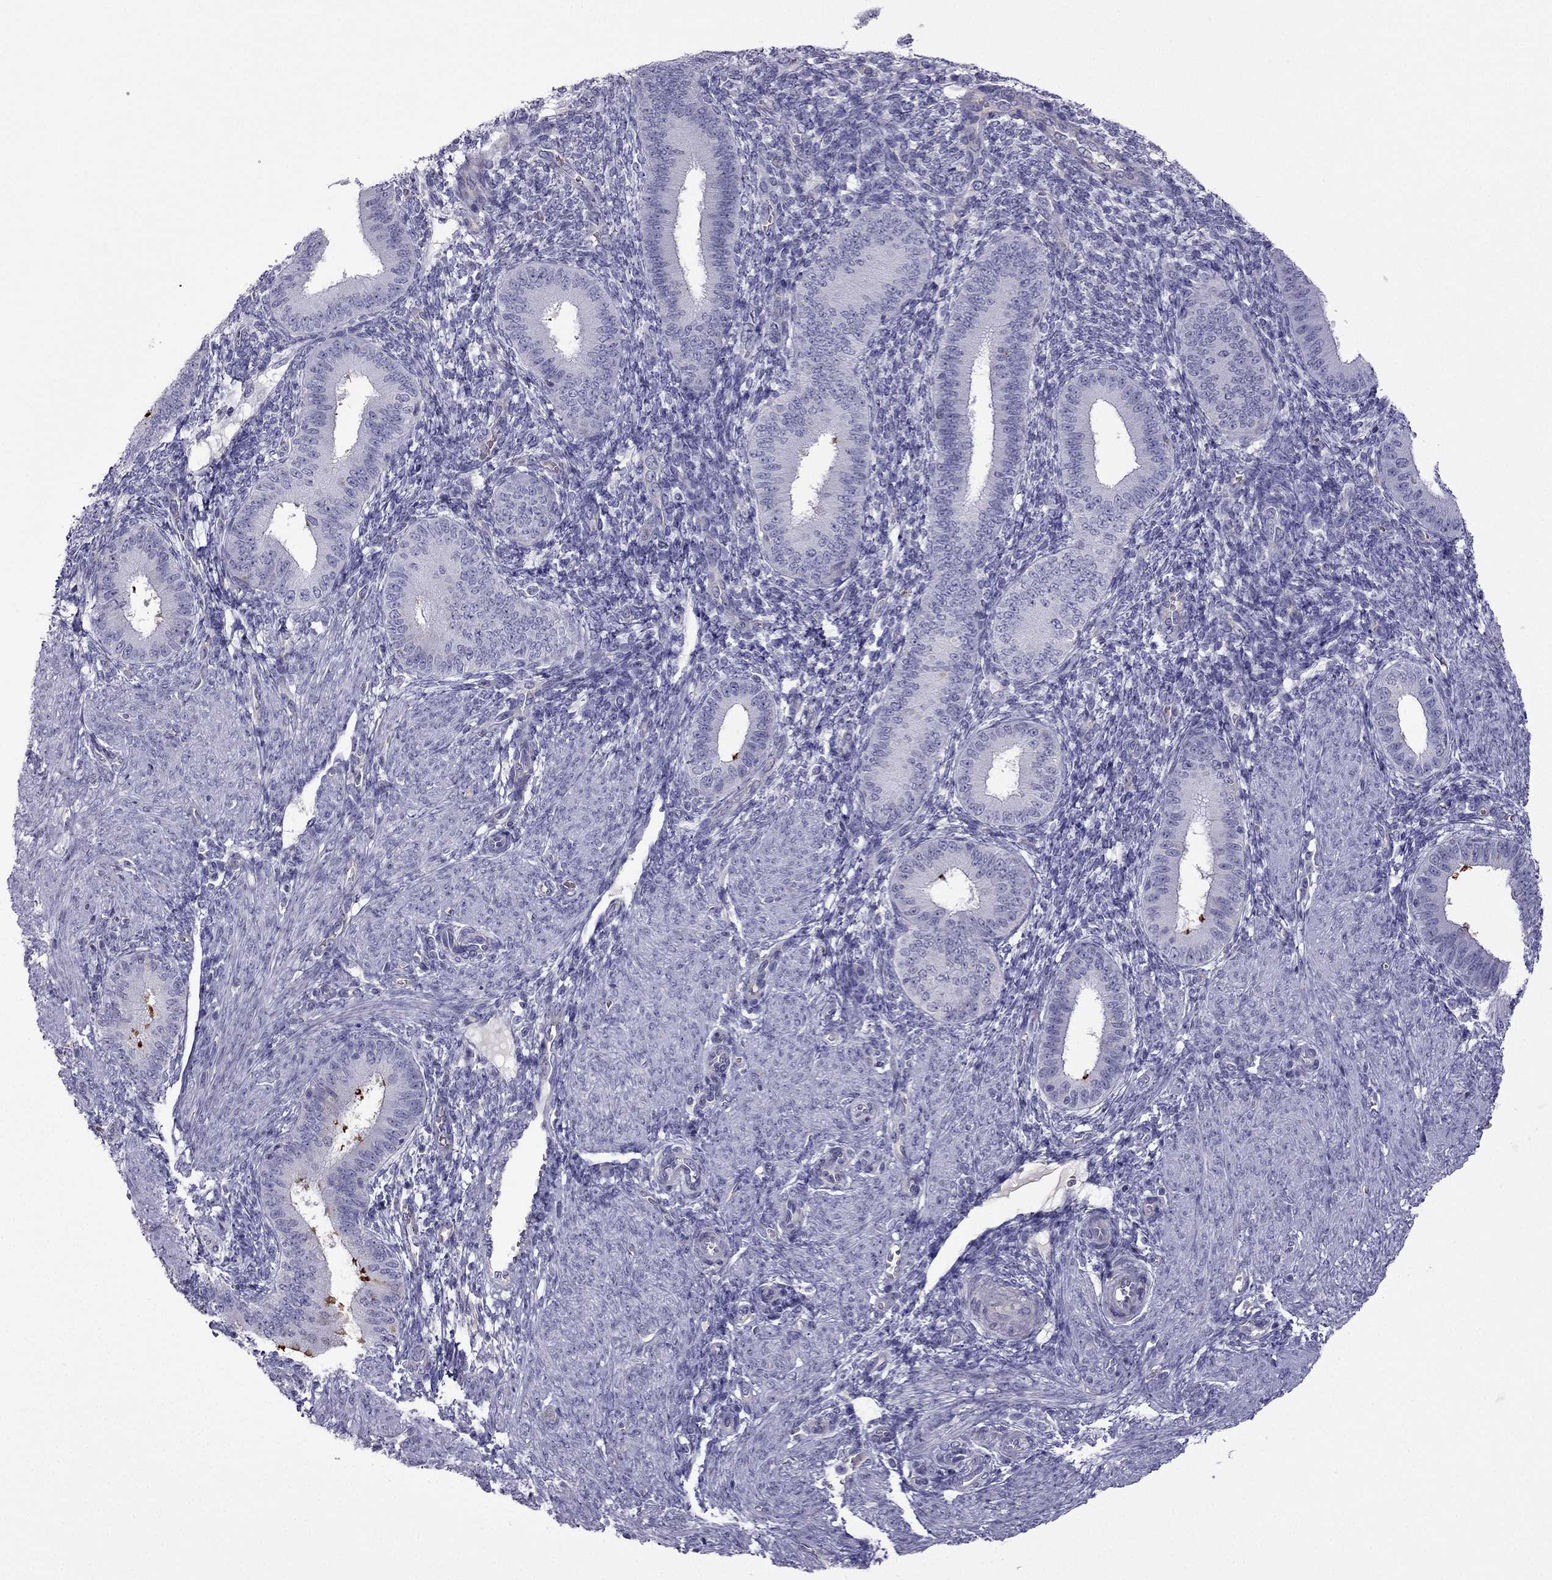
{"staining": {"intensity": "negative", "quantity": "none", "location": "none"}, "tissue": "endometrium", "cell_type": "Cells in endometrial stroma", "image_type": "normal", "snomed": [{"axis": "morphology", "description": "Normal tissue, NOS"}, {"axis": "topography", "description": "Endometrium"}], "caption": "This is a micrograph of immunohistochemistry (IHC) staining of normal endometrium, which shows no staining in cells in endometrial stroma.", "gene": "STOML3", "patient": {"sex": "female", "age": 39}}